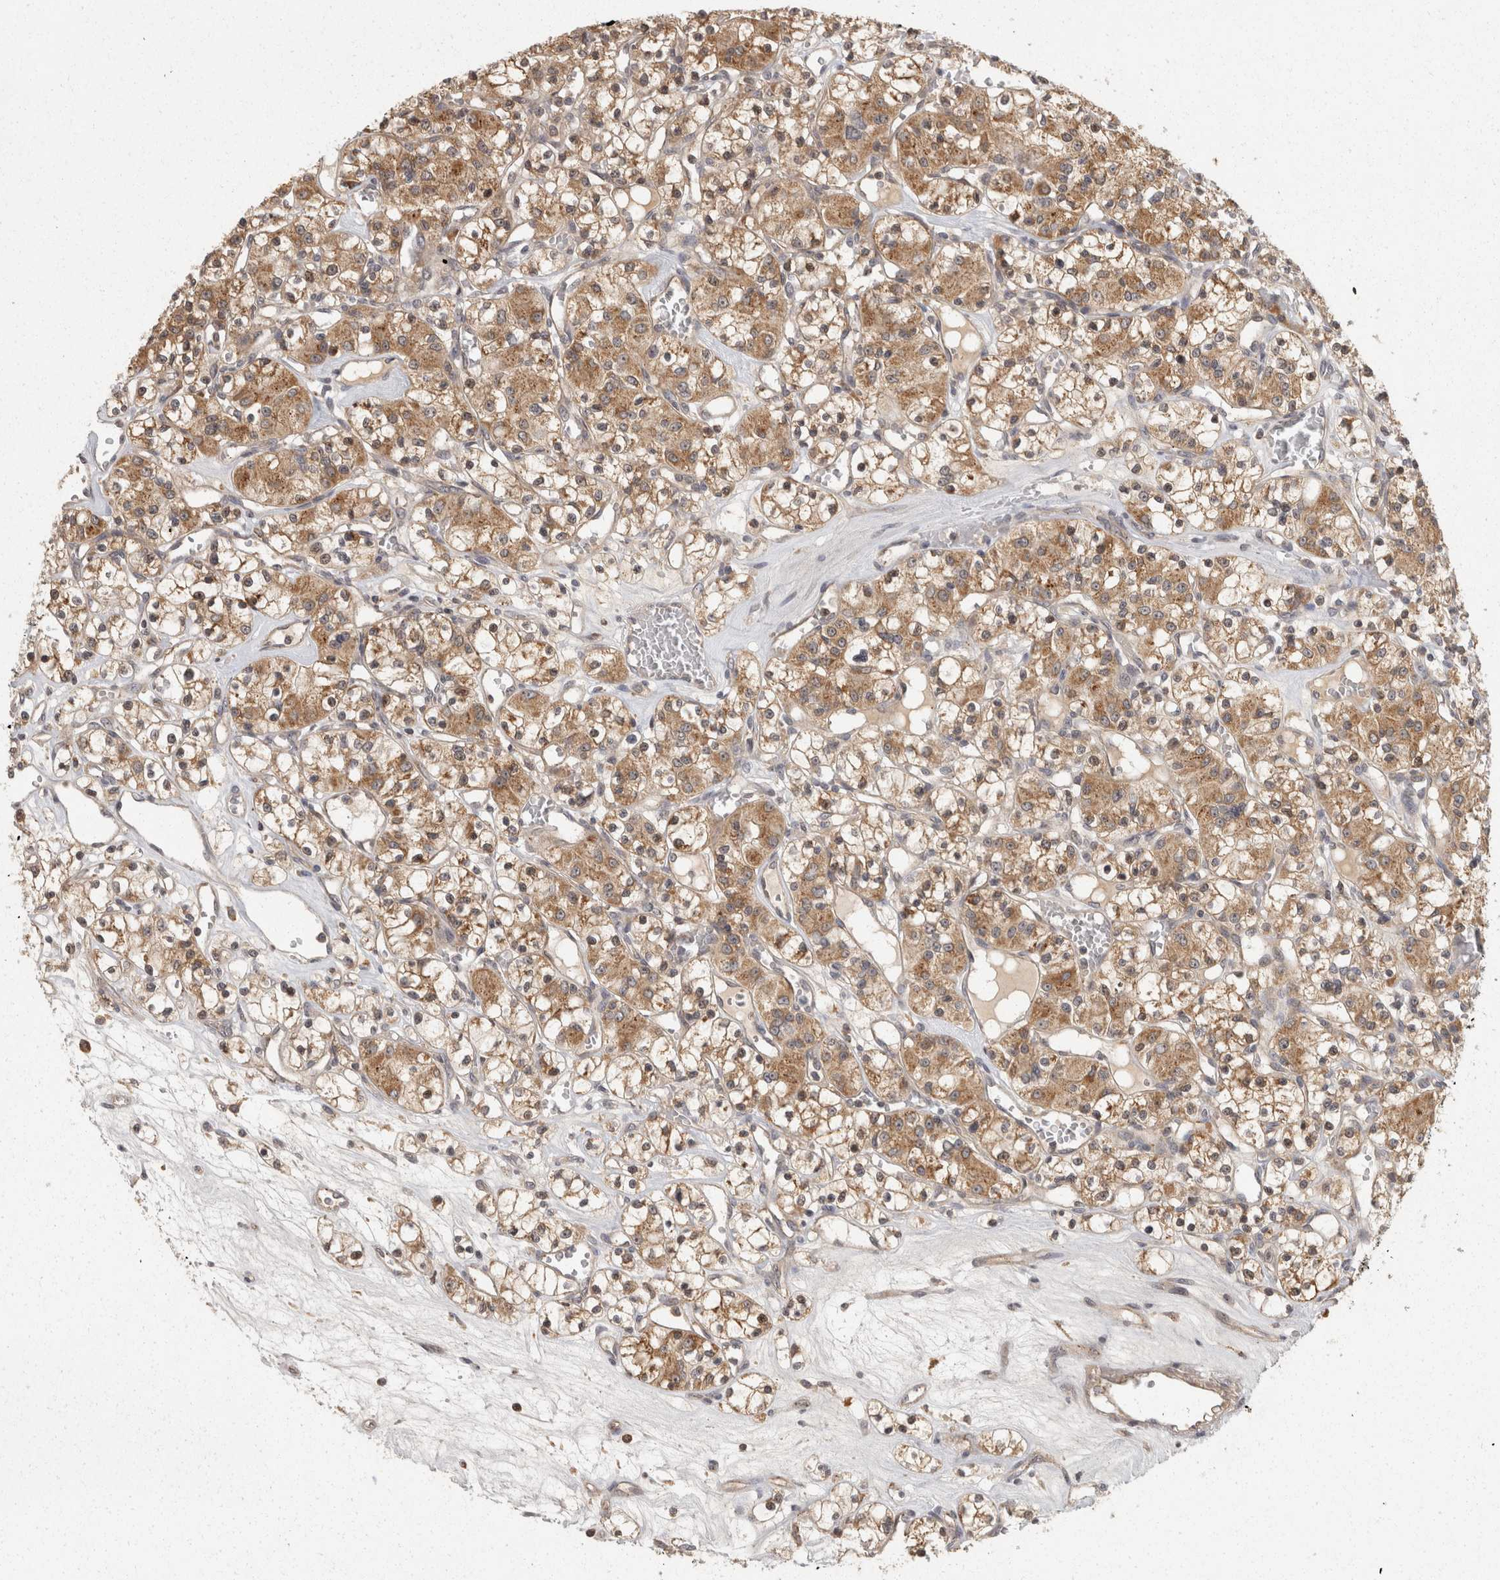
{"staining": {"intensity": "moderate", "quantity": ">75%", "location": "cytoplasmic/membranous"}, "tissue": "renal cancer", "cell_type": "Tumor cells", "image_type": "cancer", "snomed": [{"axis": "morphology", "description": "Adenocarcinoma, NOS"}, {"axis": "topography", "description": "Kidney"}], "caption": "The image demonstrates immunohistochemical staining of adenocarcinoma (renal). There is moderate cytoplasmic/membranous expression is identified in about >75% of tumor cells.", "gene": "ACAT2", "patient": {"sex": "female", "age": 59}}